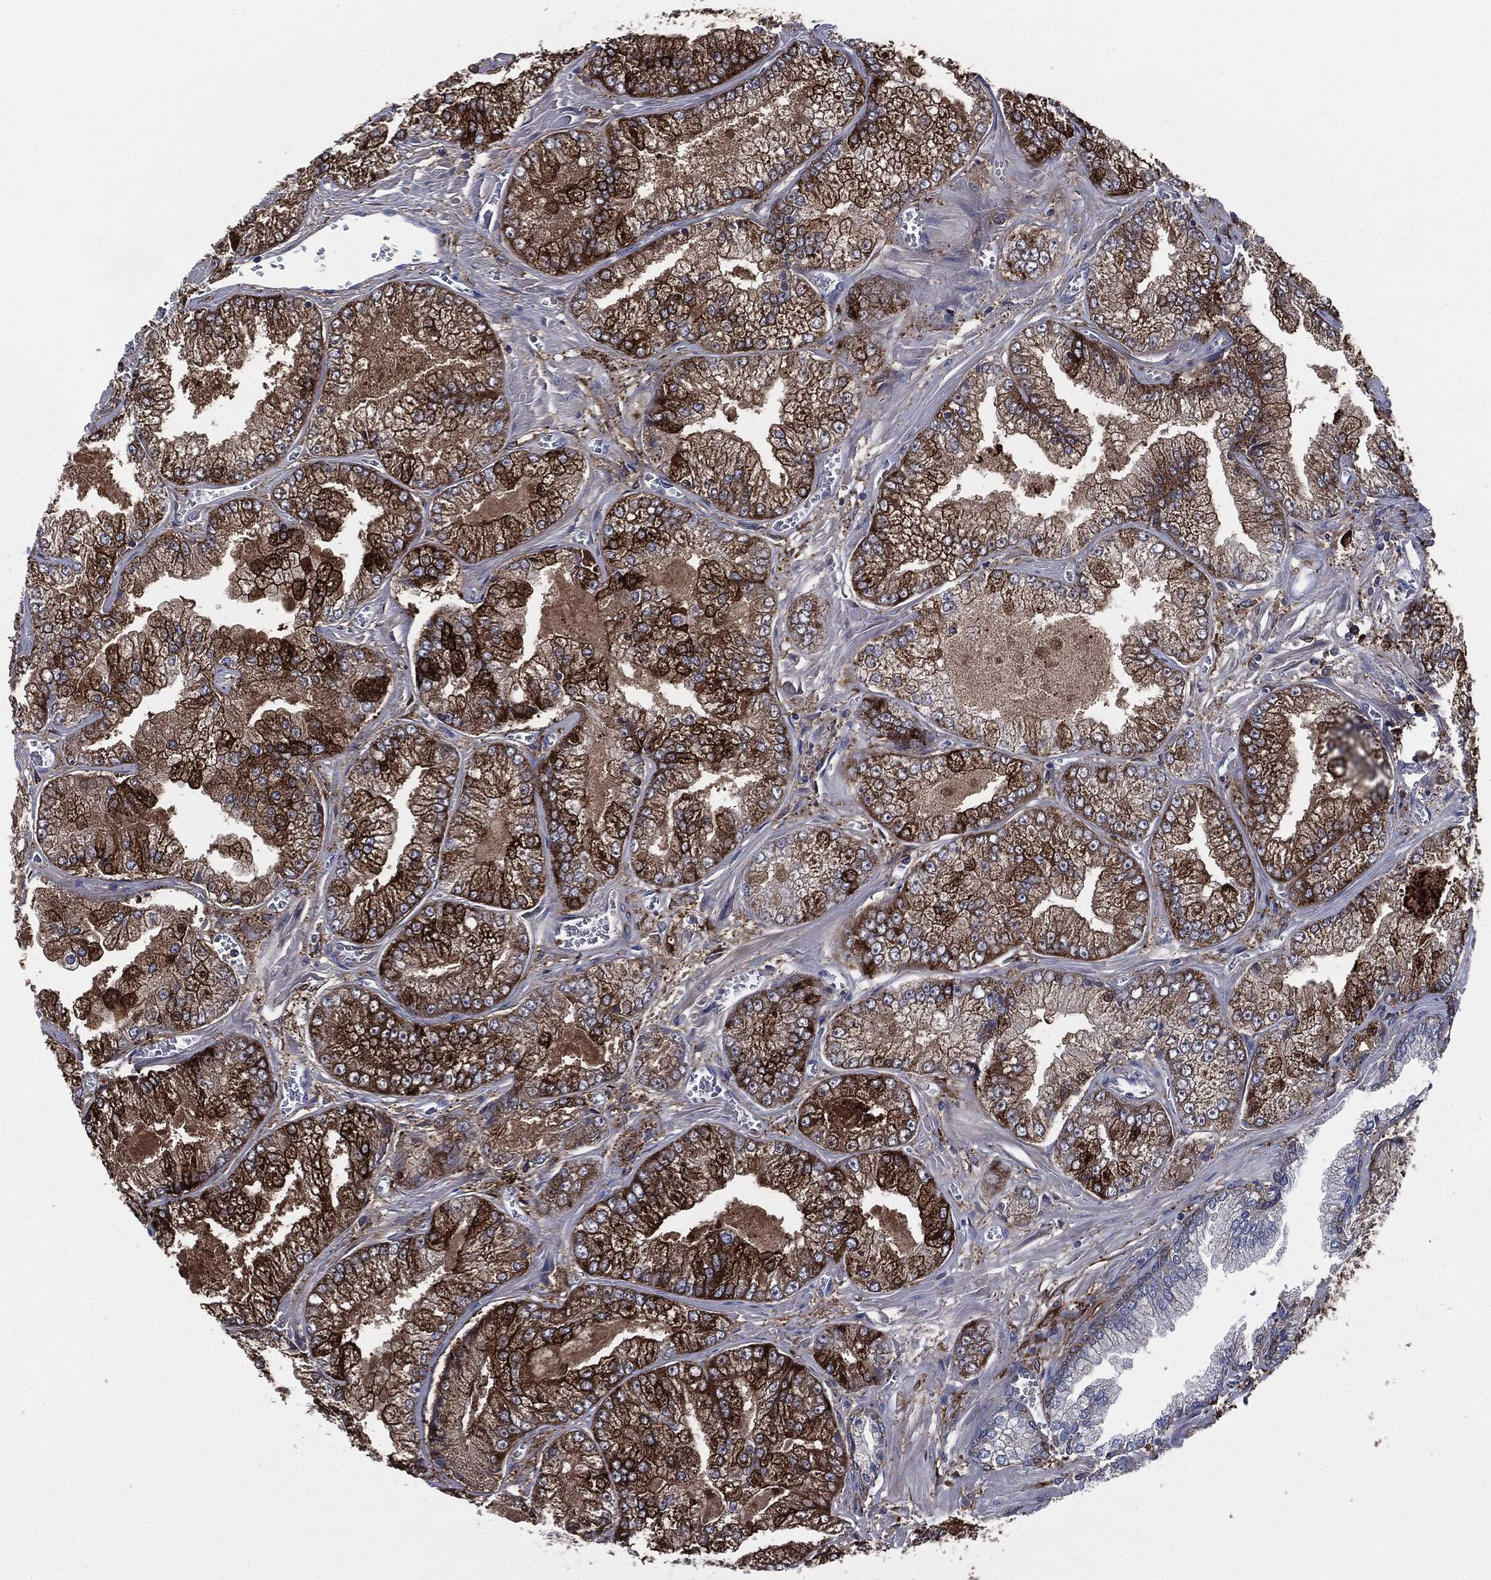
{"staining": {"intensity": "strong", "quantity": ">75%", "location": "cytoplasmic/membranous"}, "tissue": "prostate cancer", "cell_type": "Tumor cells", "image_type": "cancer", "snomed": [{"axis": "morphology", "description": "Adenocarcinoma, Low grade"}, {"axis": "topography", "description": "Prostate"}], "caption": "Prostate low-grade adenocarcinoma stained for a protein reveals strong cytoplasmic/membranous positivity in tumor cells.", "gene": "TMEM11", "patient": {"sex": "male", "age": 57}}